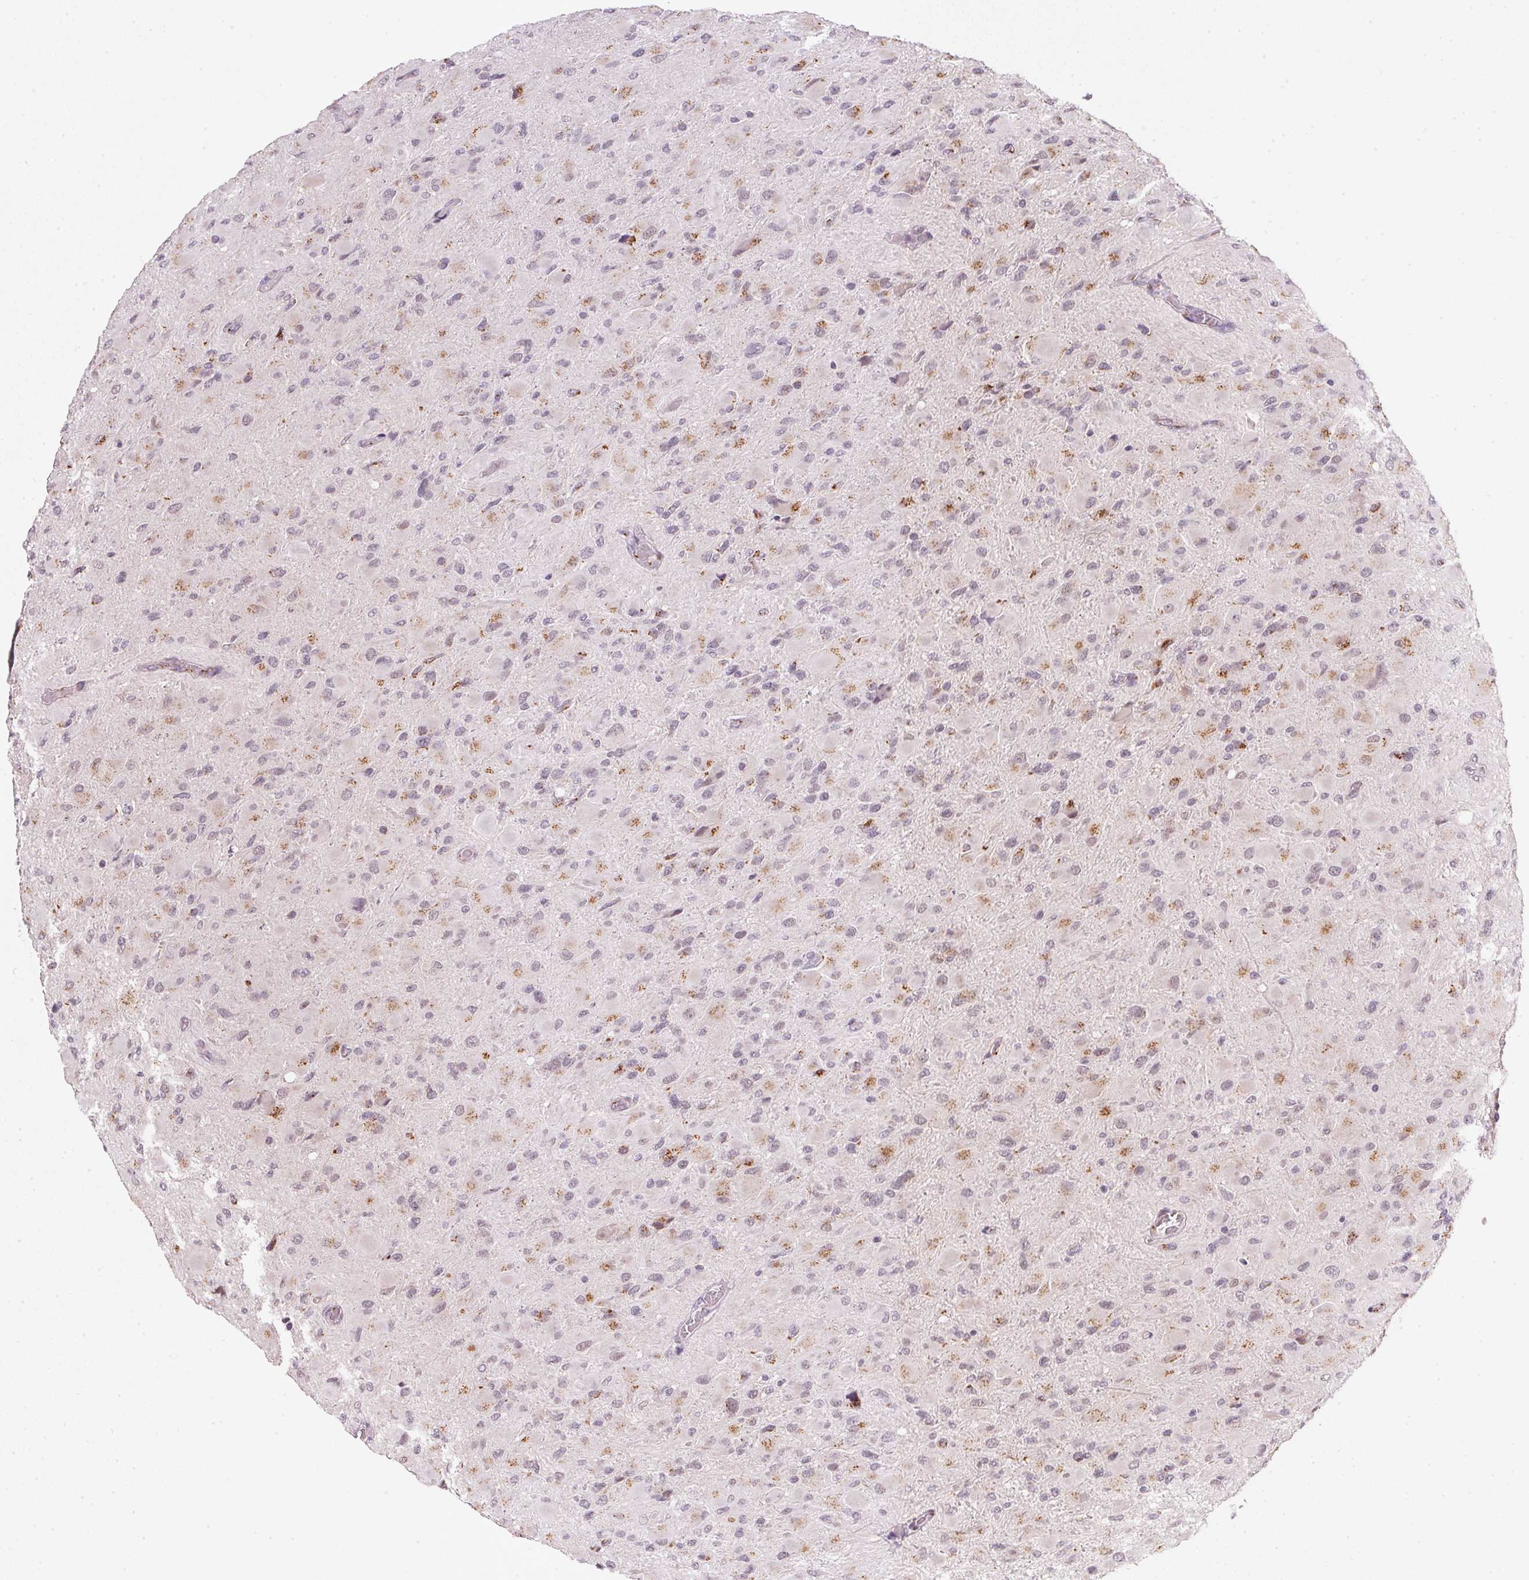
{"staining": {"intensity": "moderate", "quantity": "25%-75%", "location": "cytoplasmic/membranous"}, "tissue": "glioma", "cell_type": "Tumor cells", "image_type": "cancer", "snomed": [{"axis": "morphology", "description": "Glioma, malignant, High grade"}, {"axis": "topography", "description": "Cerebral cortex"}], "caption": "Tumor cells display medium levels of moderate cytoplasmic/membranous staining in approximately 25%-75% of cells in human malignant high-grade glioma.", "gene": "RAB22A", "patient": {"sex": "female", "age": 36}}